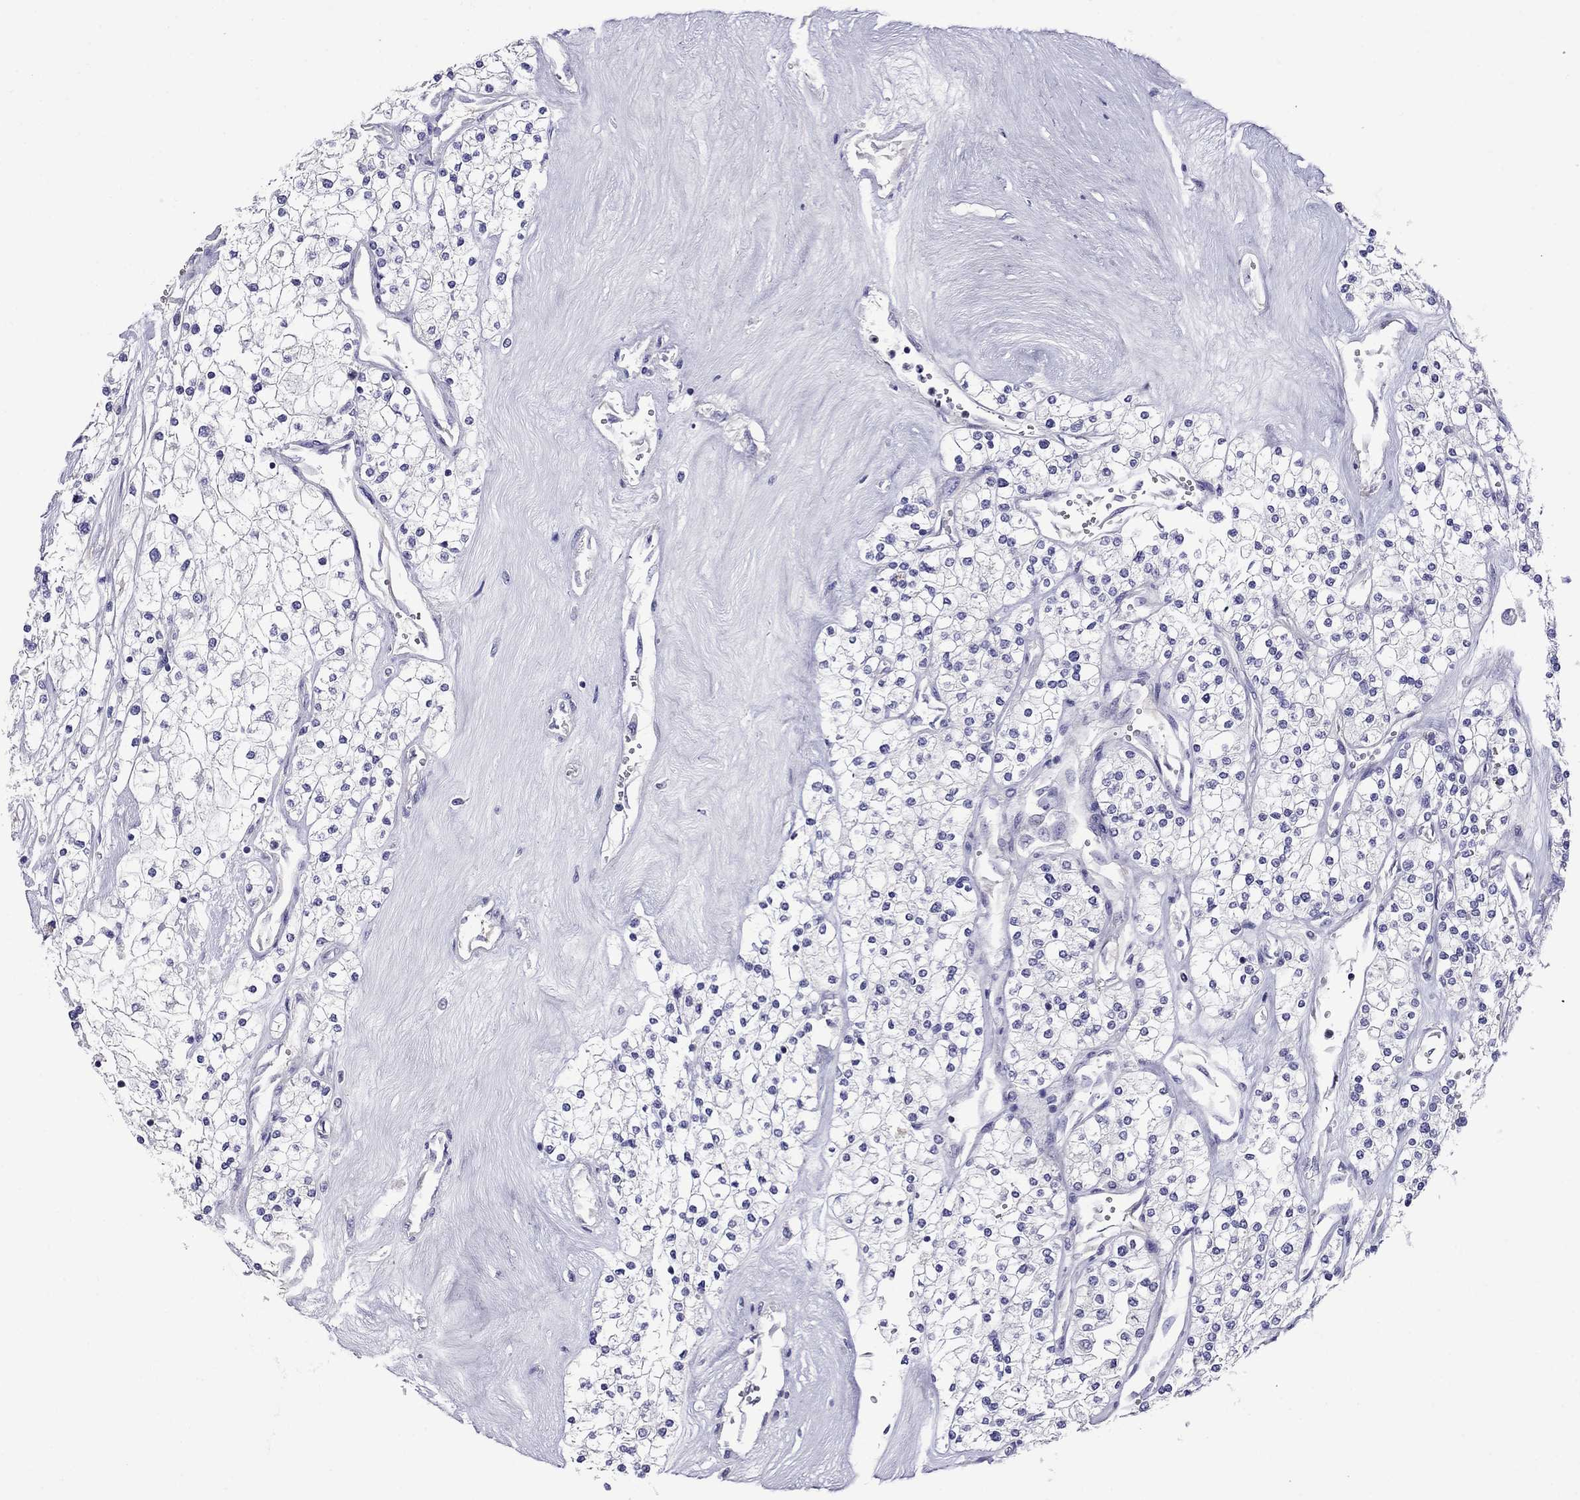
{"staining": {"intensity": "negative", "quantity": "none", "location": "none"}, "tissue": "renal cancer", "cell_type": "Tumor cells", "image_type": "cancer", "snomed": [{"axis": "morphology", "description": "Adenocarcinoma, NOS"}, {"axis": "topography", "description": "Kidney"}], "caption": "DAB immunohistochemical staining of renal cancer displays no significant staining in tumor cells. (IHC, brightfield microscopy, high magnification).", "gene": "STAR", "patient": {"sex": "male", "age": 80}}